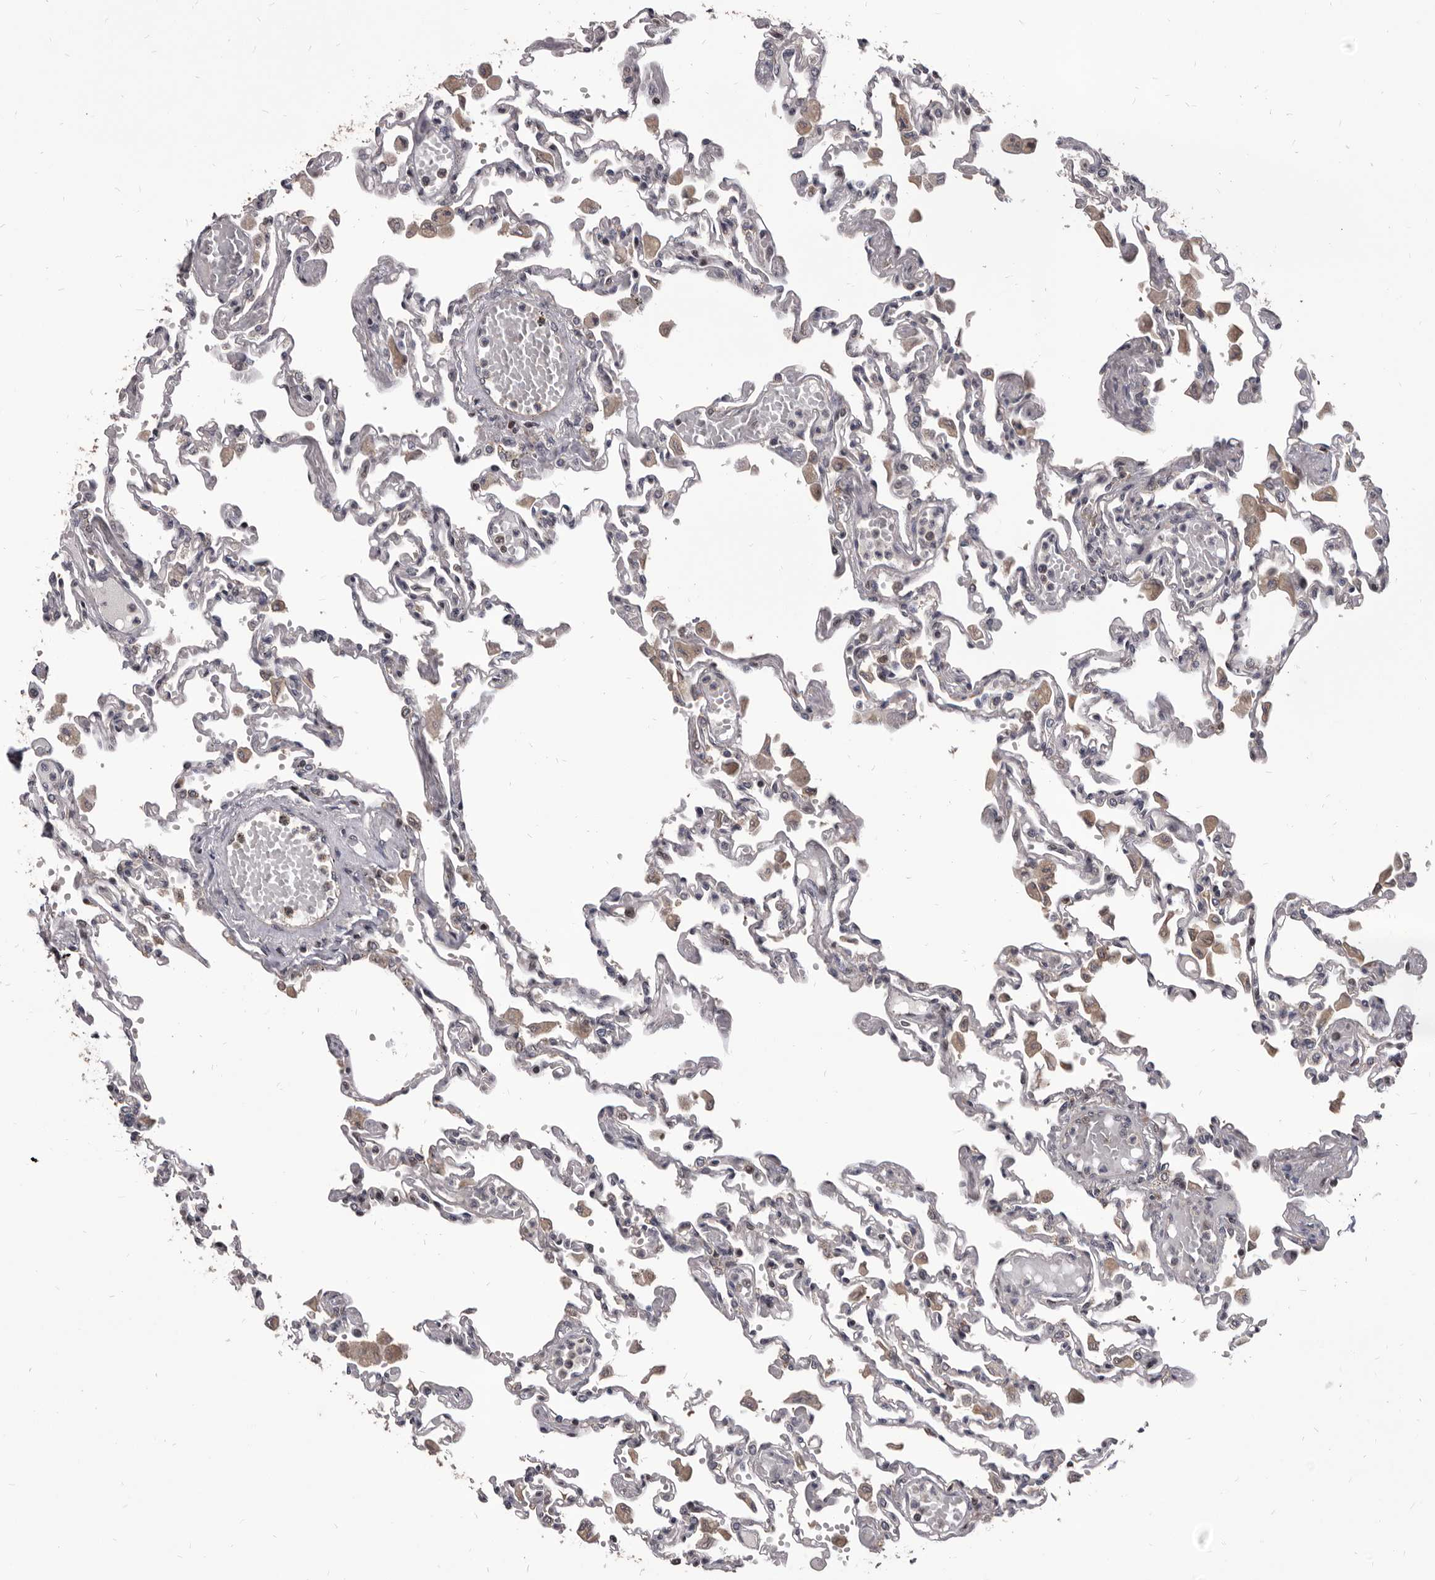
{"staining": {"intensity": "negative", "quantity": "none", "location": "none"}, "tissue": "lung", "cell_type": "Alveolar cells", "image_type": "normal", "snomed": [{"axis": "morphology", "description": "Normal tissue, NOS"}, {"axis": "topography", "description": "Bronchus"}, {"axis": "topography", "description": "Lung"}], "caption": "The micrograph shows no staining of alveolar cells in normal lung. (Brightfield microscopy of DAB (3,3'-diaminobenzidine) IHC at high magnification).", "gene": "MAP3K14", "patient": {"sex": "female", "age": 49}}